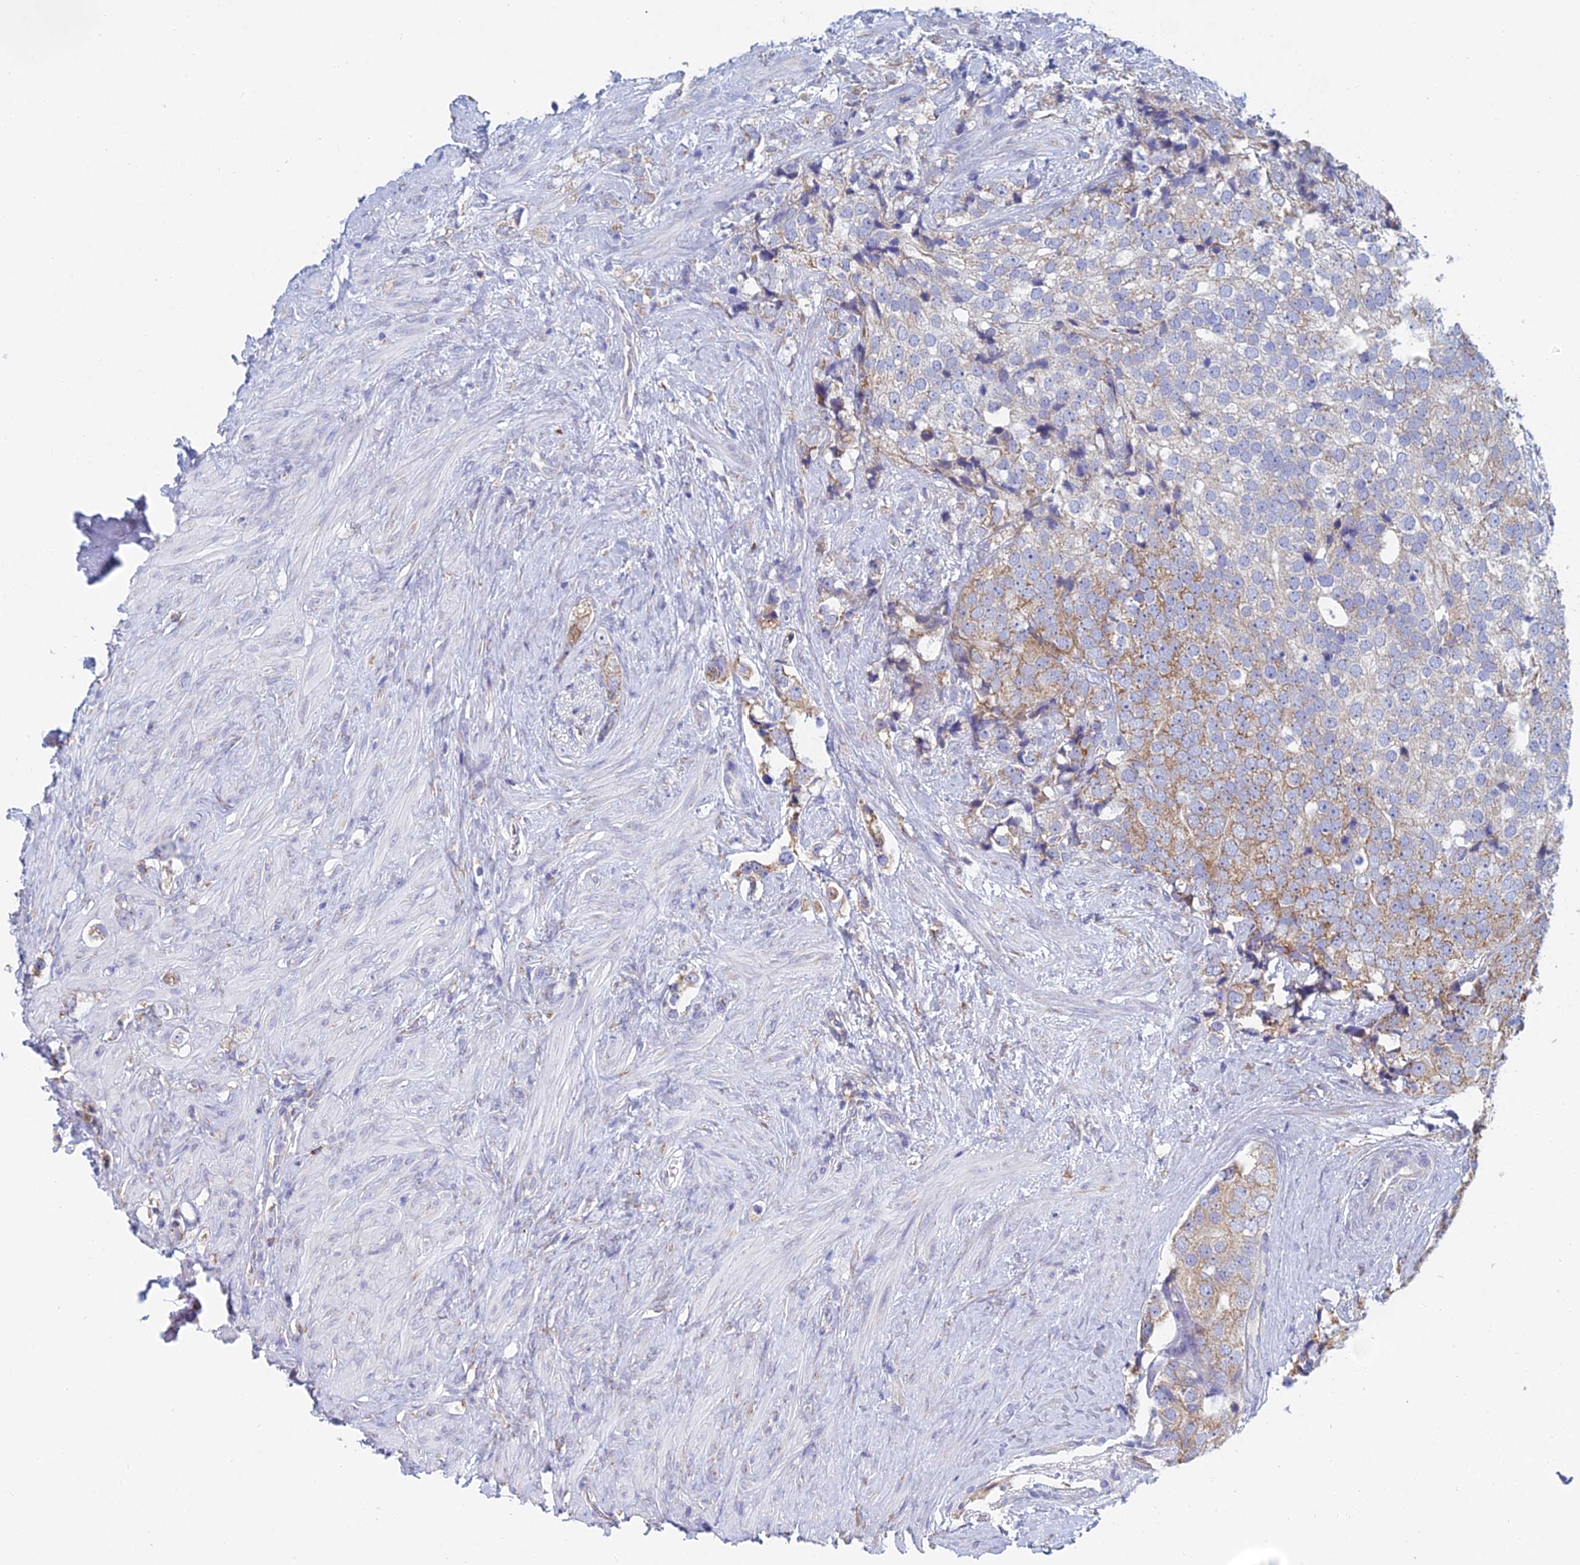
{"staining": {"intensity": "moderate", "quantity": "<25%", "location": "cytoplasmic/membranous"}, "tissue": "prostate cancer", "cell_type": "Tumor cells", "image_type": "cancer", "snomed": [{"axis": "morphology", "description": "Adenocarcinoma, High grade"}, {"axis": "topography", "description": "Prostate"}], "caption": "This image displays immunohistochemistry staining of human prostate cancer (high-grade adenocarcinoma), with low moderate cytoplasmic/membranous positivity in approximately <25% of tumor cells.", "gene": "CRACR2B", "patient": {"sex": "male", "age": 49}}